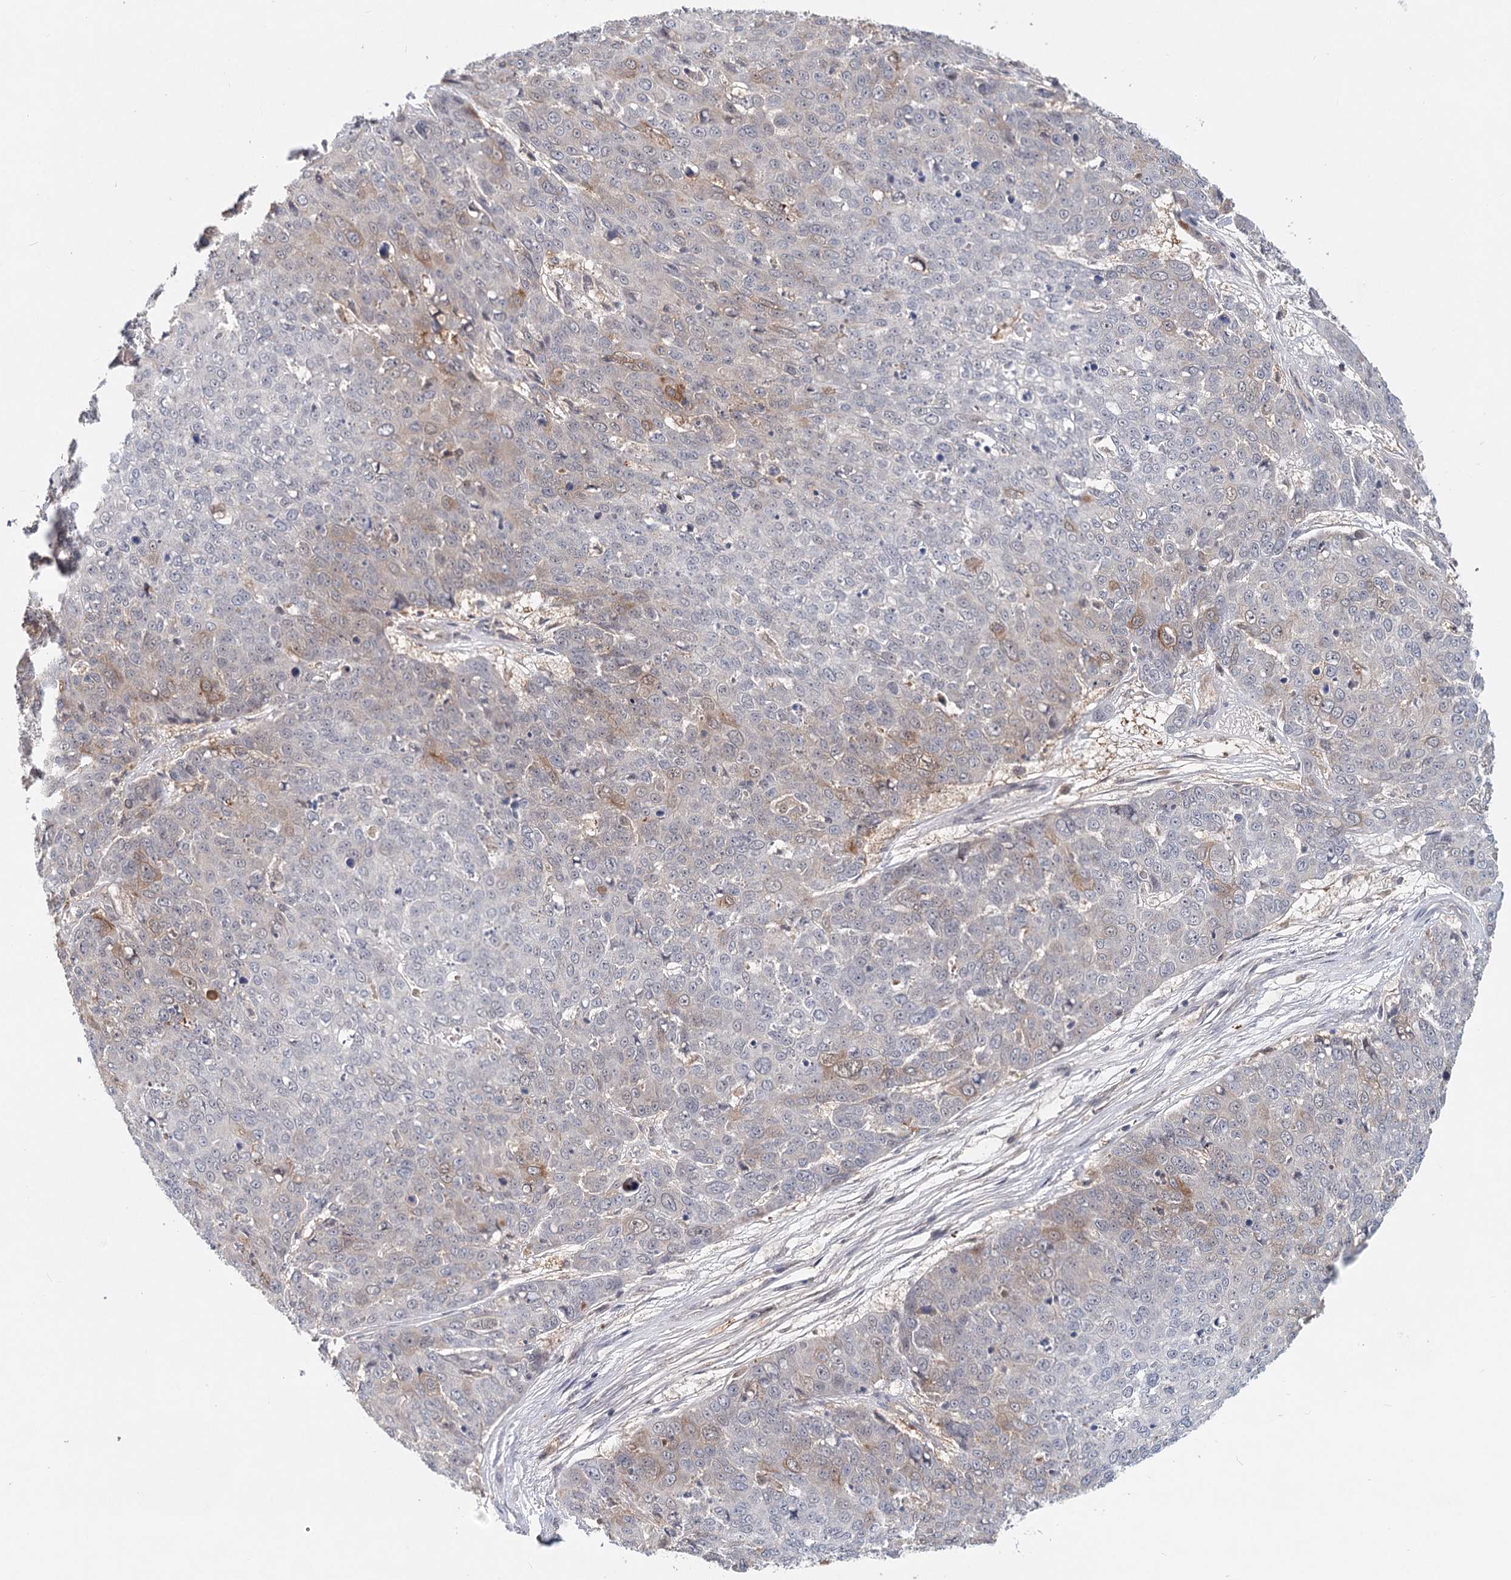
{"staining": {"intensity": "negative", "quantity": "none", "location": "none"}, "tissue": "skin cancer", "cell_type": "Tumor cells", "image_type": "cancer", "snomed": [{"axis": "morphology", "description": "Squamous cell carcinoma, NOS"}, {"axis": "topography", "description": "Skin"}], "caption": "The IHC micrograph has no significant staining in tumor cells of skin cancer tissue.", "gene": "AP3B1", "patient": {"sex": "male", "age": 71}}